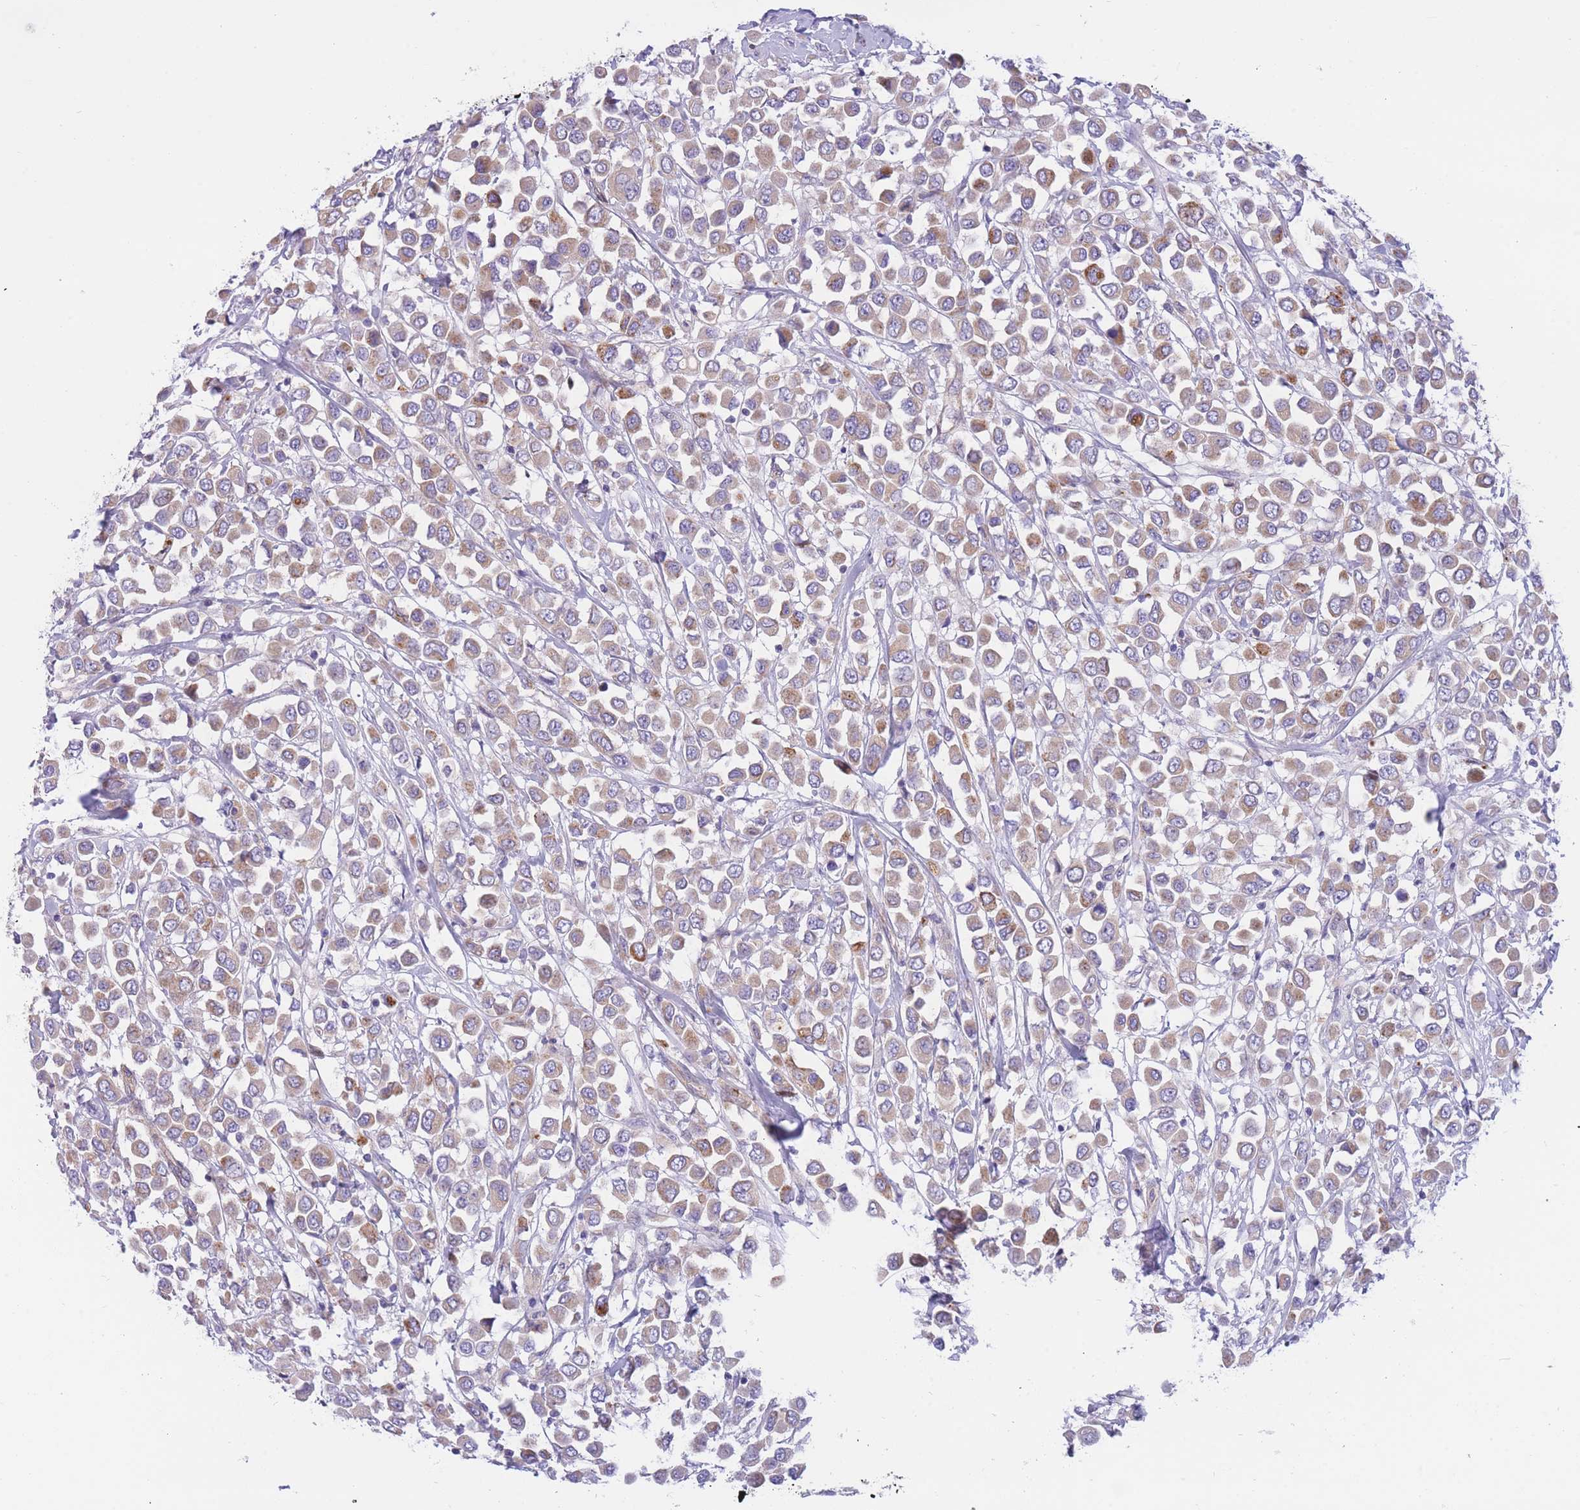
{"staining": {"intensity": "weak", "quantity": ">75%", "location": "cytoplasmic/membranous"}, "tissue": "breast cancer", "cell_type": "Tumor cells", "image_type": "cancer", "snomed": [{"axis": "morphology", "description": "Duct carcinoma"}, {"axis": "topography", "description": "Breast"}], "caption": "DAB (3,3'-diaminobenzidine) immunohistochemical staining of human breast invasive ductal carcinoma exhibits weak cytoplasmic/membranous protein positivity in approximately >75% of tumor cells. (DAB = brown stain, brightfield microscopy at high magnification).", "gene": "SULT1A1", "patient": {"sex": "female", "age": 61}}